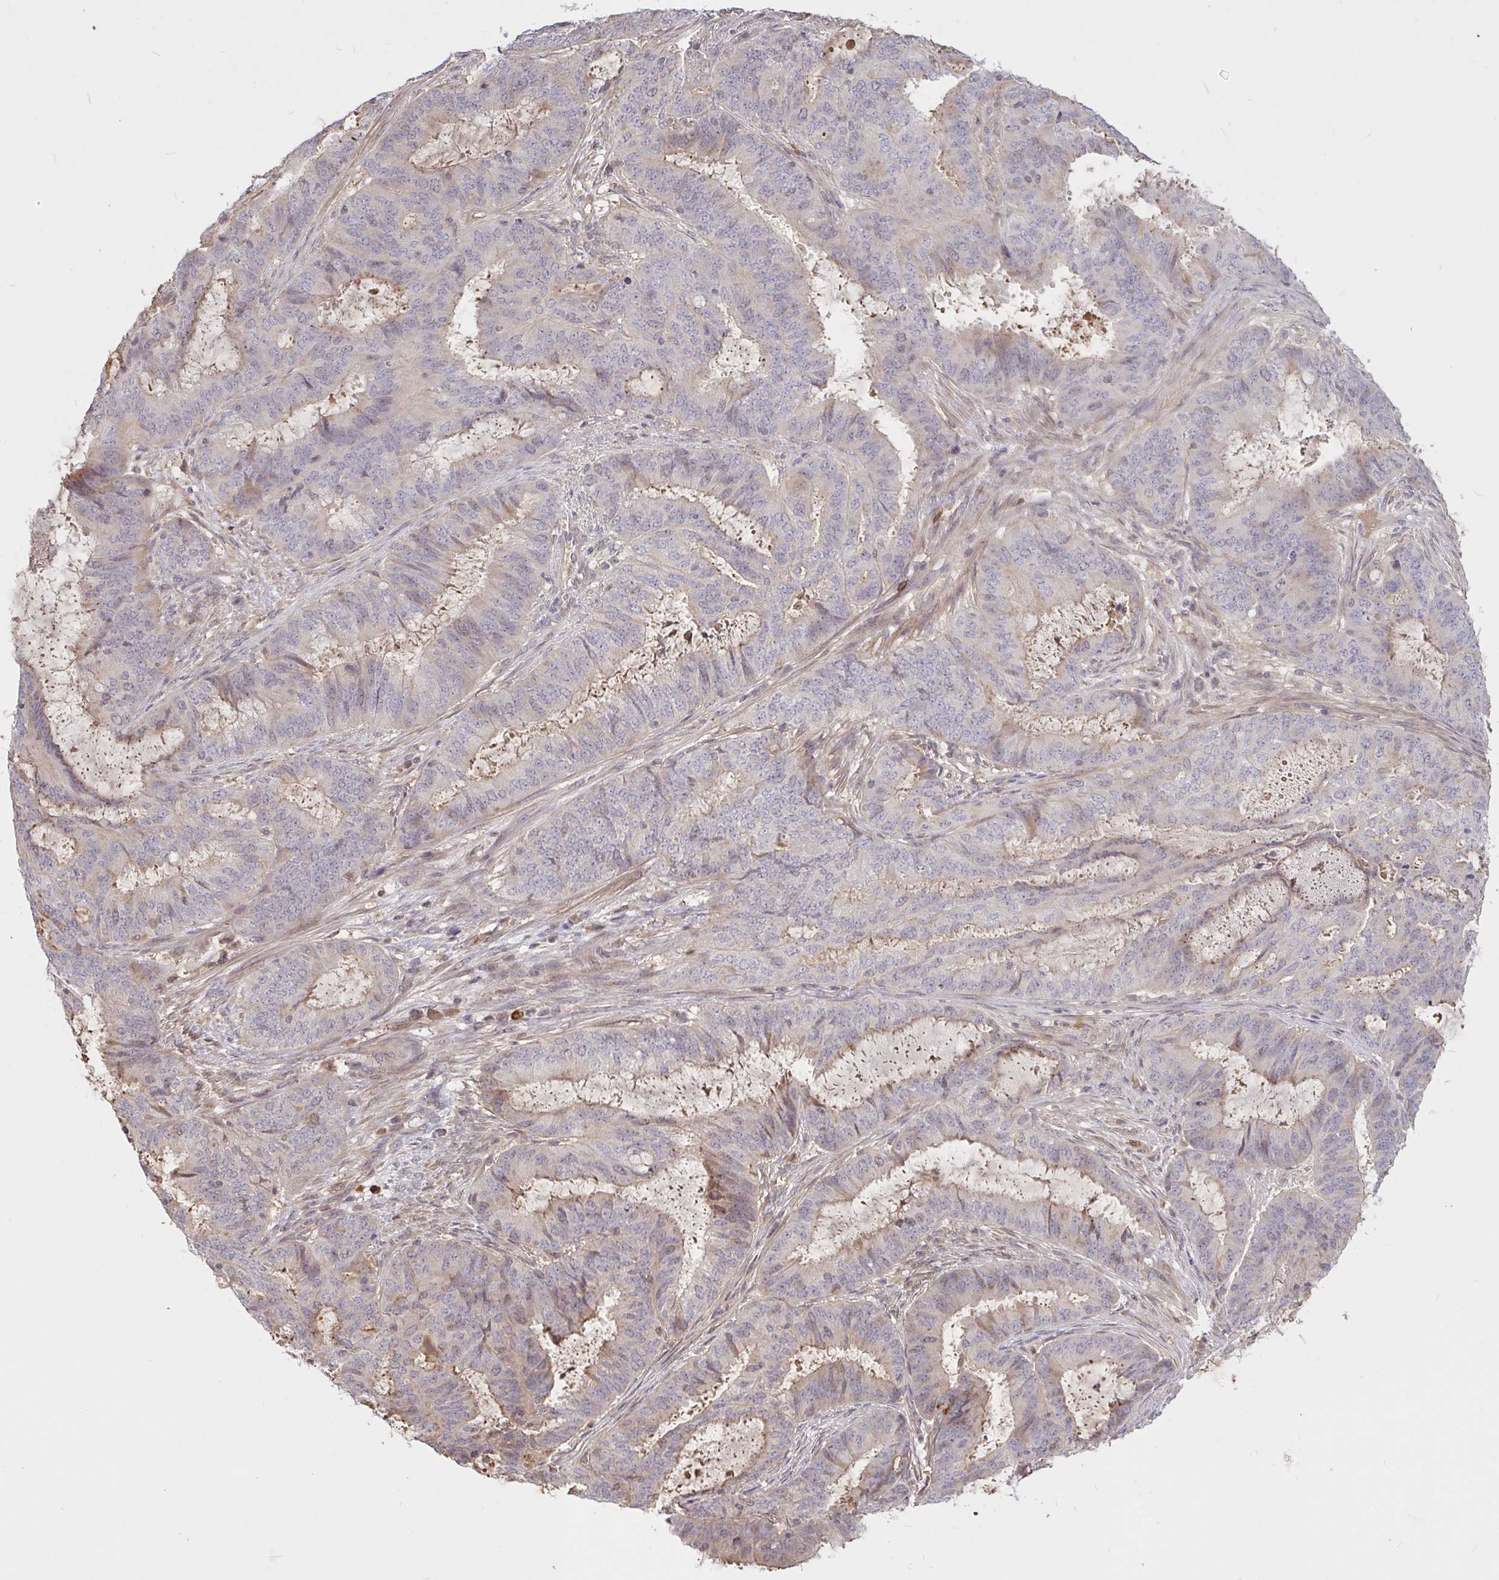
{"staining": {"intensity": "negative", "quantity": "none", "location": "none"}, "tissue": "endometrial cancer", "cell_type": "Tumor cells", "image_type": "cancer", "snomed": [{"axis": "morphology", "description": "Adenocarcinoma, NOS"}, {"axis": "topography", "description": "Endometrium"}], "caption": "Image shows no protein expression in tumor cells of endometrial adenocarcinoma tissue. (Stains: DAB immunohistochemistry with hematoxylin counter stain, Microscopy: brightfield microscopy at high magnification).", "gene": "FCER1A", "patient": {"sex": "female", "age": 51}}